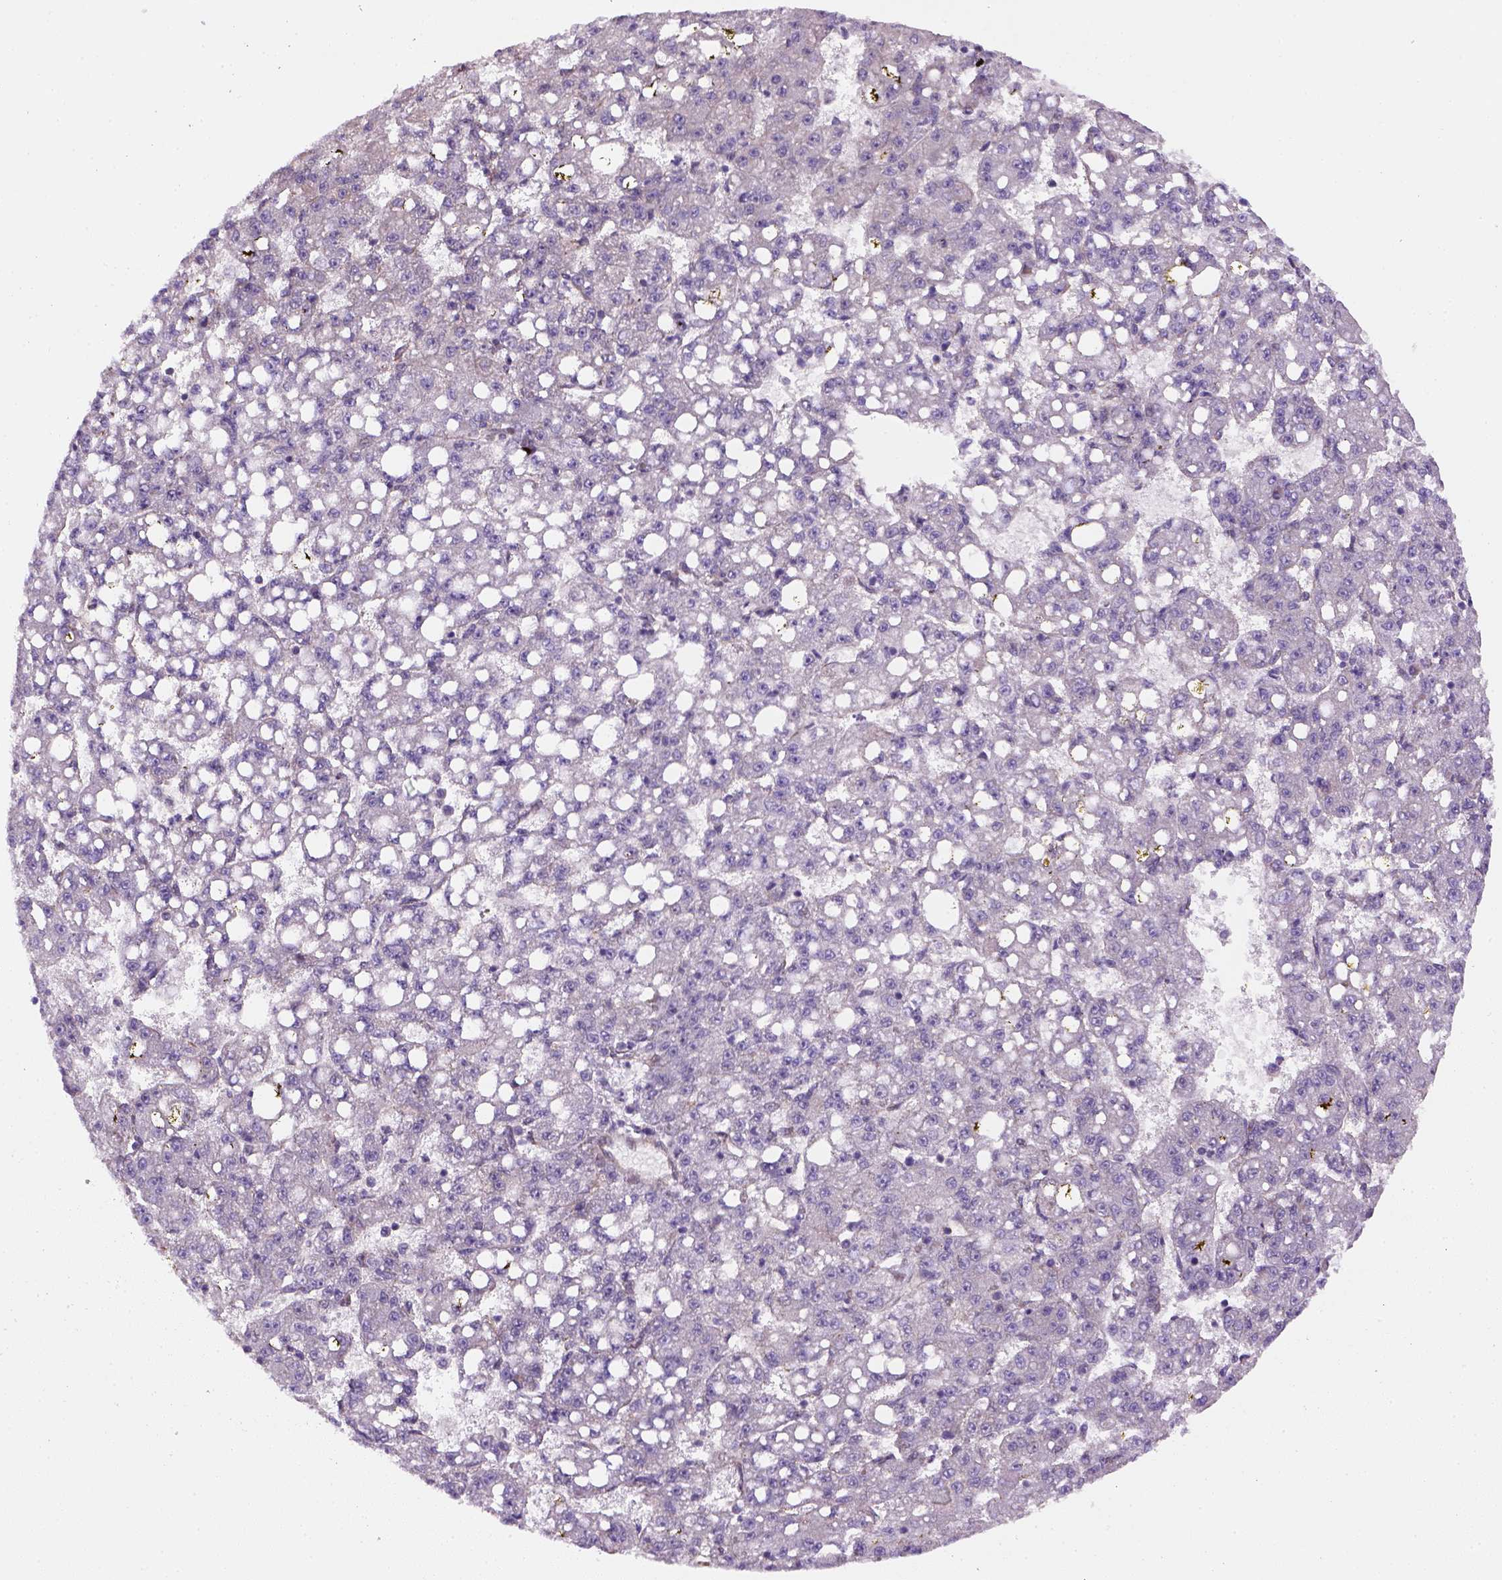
{"staining": {"intensity": "negative", "quantity": "none", "location": "none"}, "tissue": "liver cancer", "cell_type": "Tumor cells", "image_type": "cancer", "snomed": [{"axis": "morphology", "description": "Carcinoma, Hepatocellular, NOS"}, {"axis": "topography", "description": "Liver"}], "caption": "Immunohistochemistry (IHC) photomicrograph of neoplastic tissue: human hepatocellular carcinoma (liver) stained with DAB reveals no significant protein expression in tumor cells.", "gene": "VSTM5", "patient": {"sex": "female", "age": 65}}